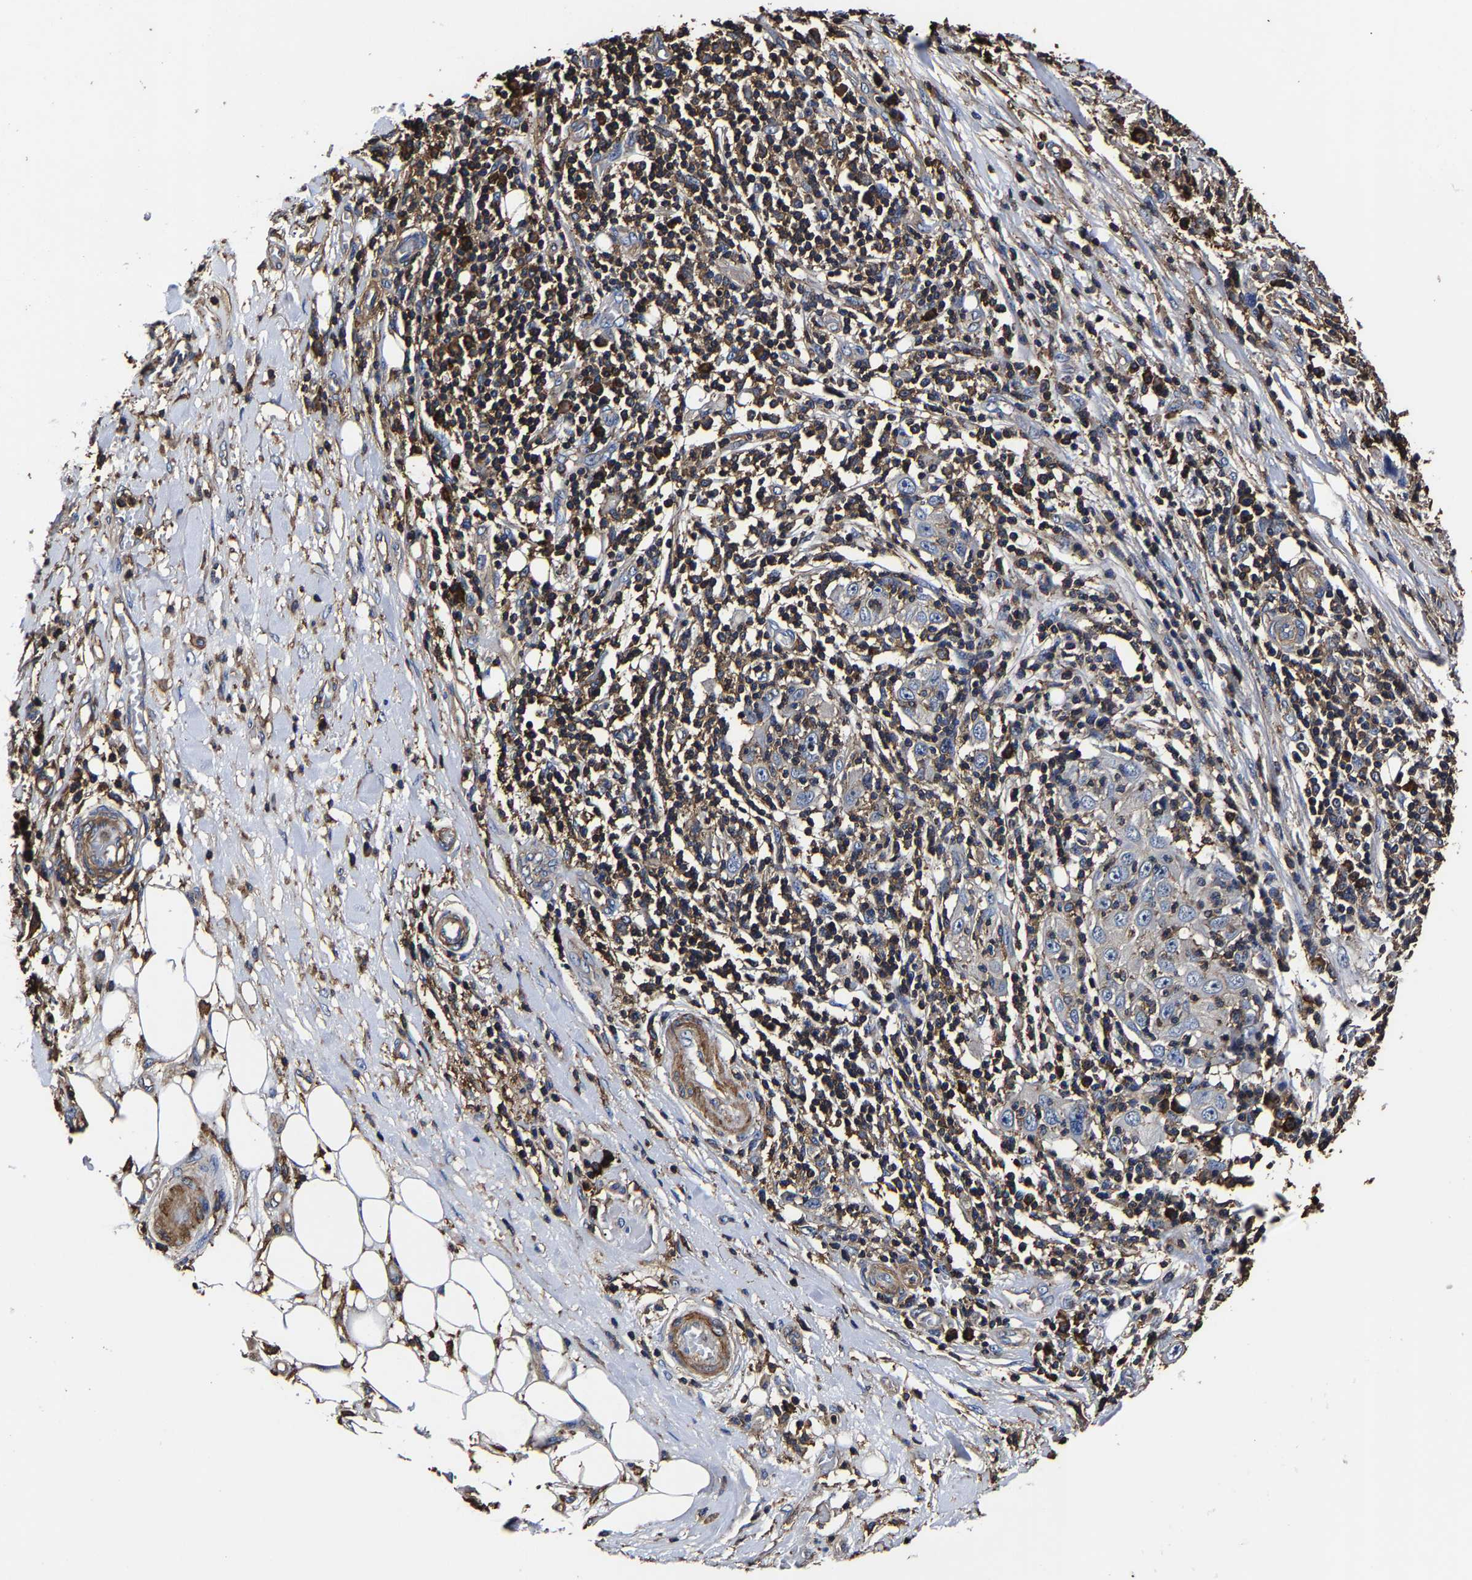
{"staining": {"intensity": "negative", "quantity": "none", "location": "none"}, "tissue": "skin cancer", "cell_type": "Tumor cells", "image_type": "cancer", "snomed": [{"axis": "morphology", "description": "Squamous cell carcinoma, NOS"}, {"axis": "topography", "description": "Skin"}], "caption": "Immunohistochemical staining of human squamous cell carcinoma (skin) exhibits no significant expression in tumor cells. Nuclei are stained in blue.", "gene": "SSH3", "patient": {"sex": "female", "age": 88}}